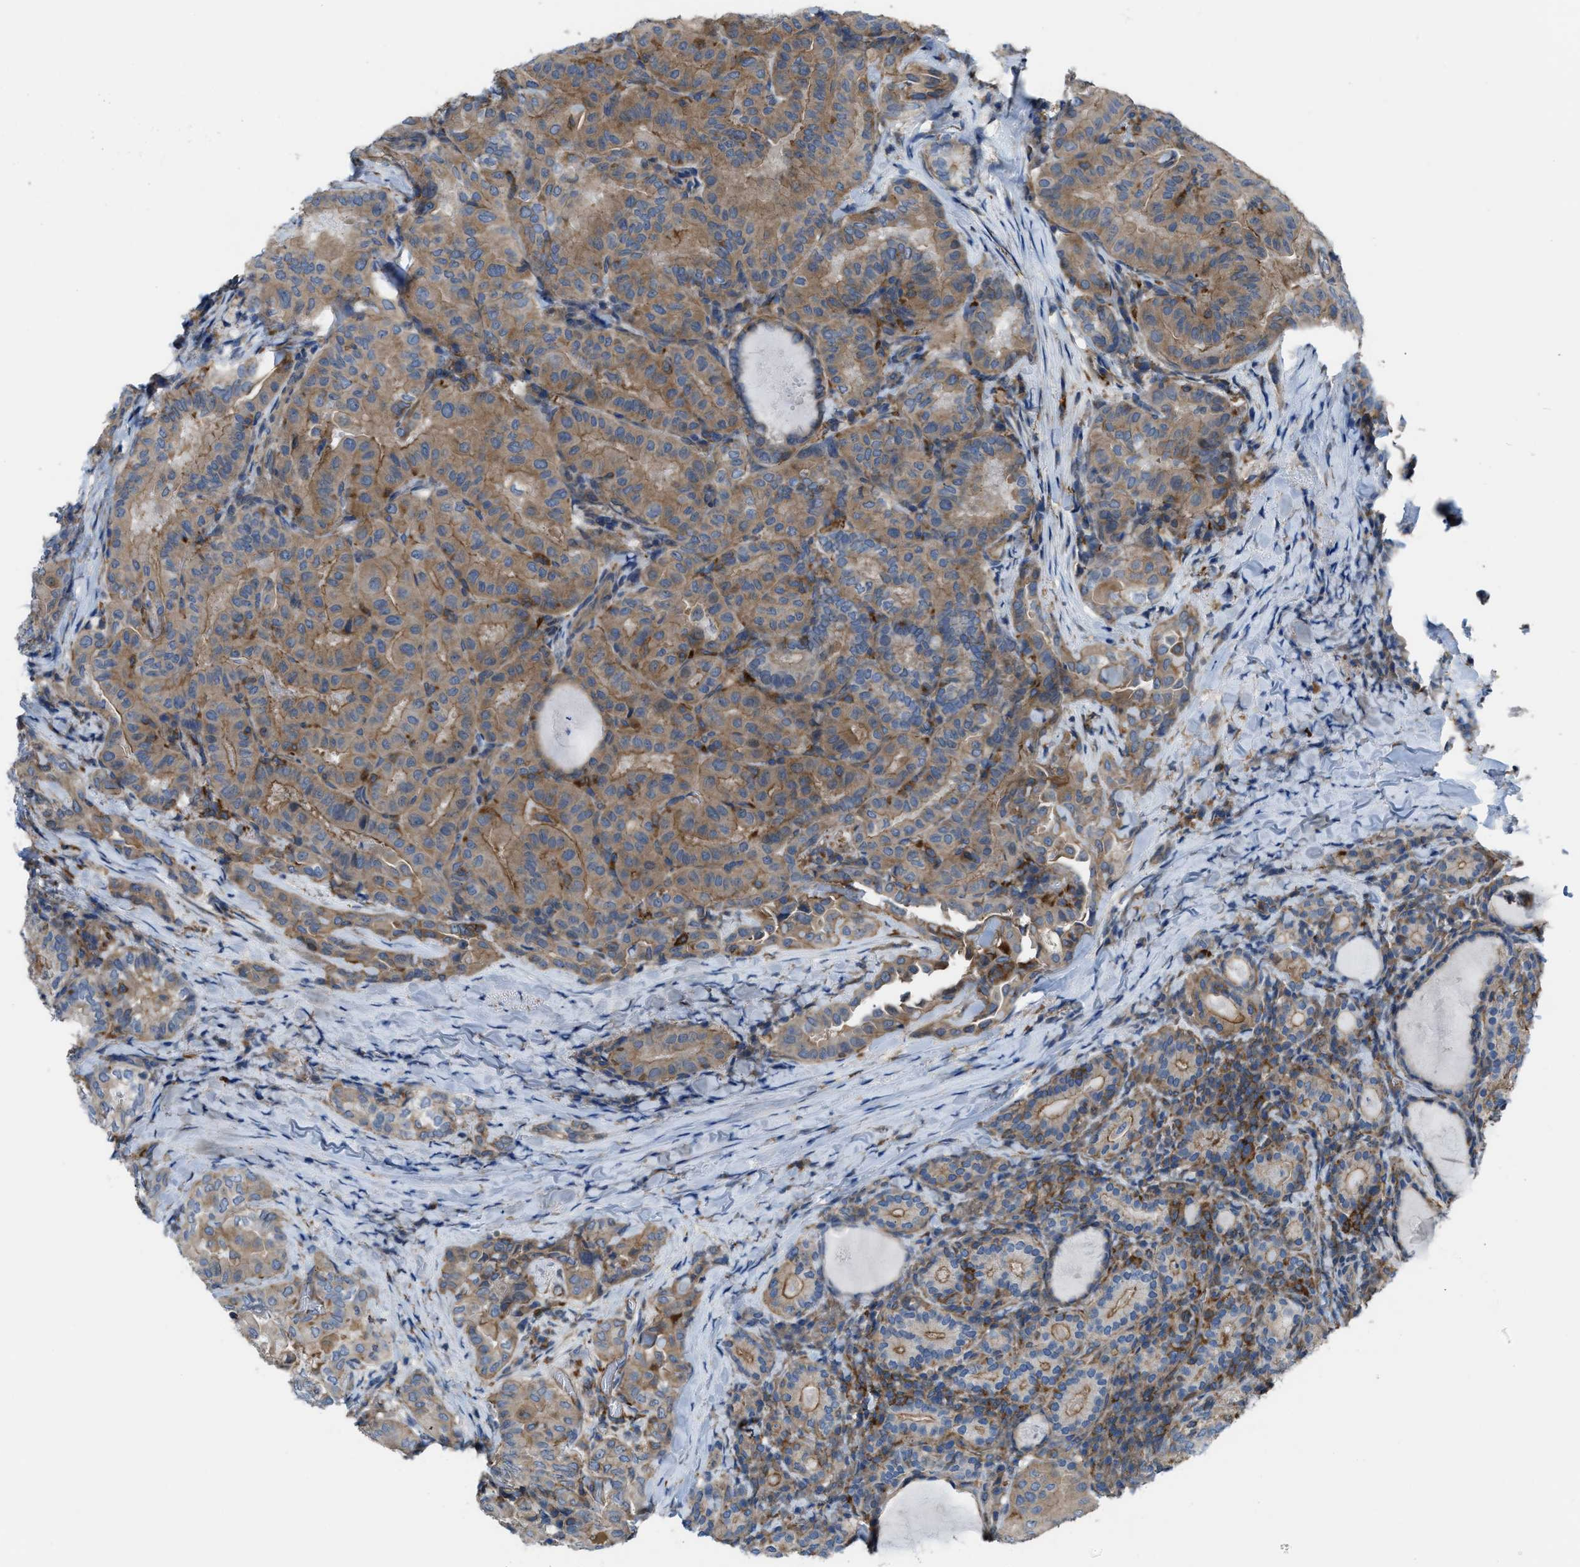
{"staining": {"intensity": "moderate", "quantity": ">75%", "location": "cytoplasmic/membranous"}, "tissue": "thyroid cancer", "cell_type": "Tumor cells", "image_type": "cancer", "snomed": [{"axis": "morphology", "description": "Papillary adenocarcinoma, NOS"}, {"axis": "topography", "description": "Thyroid gland"}], "caption": "Human thyroid papillary adenocarcinoma stained with a protein marker demonstrates moderate staining in tumor cells.", "gene": "MYO18A", "patient": {"sex": "female", "age": 42}}